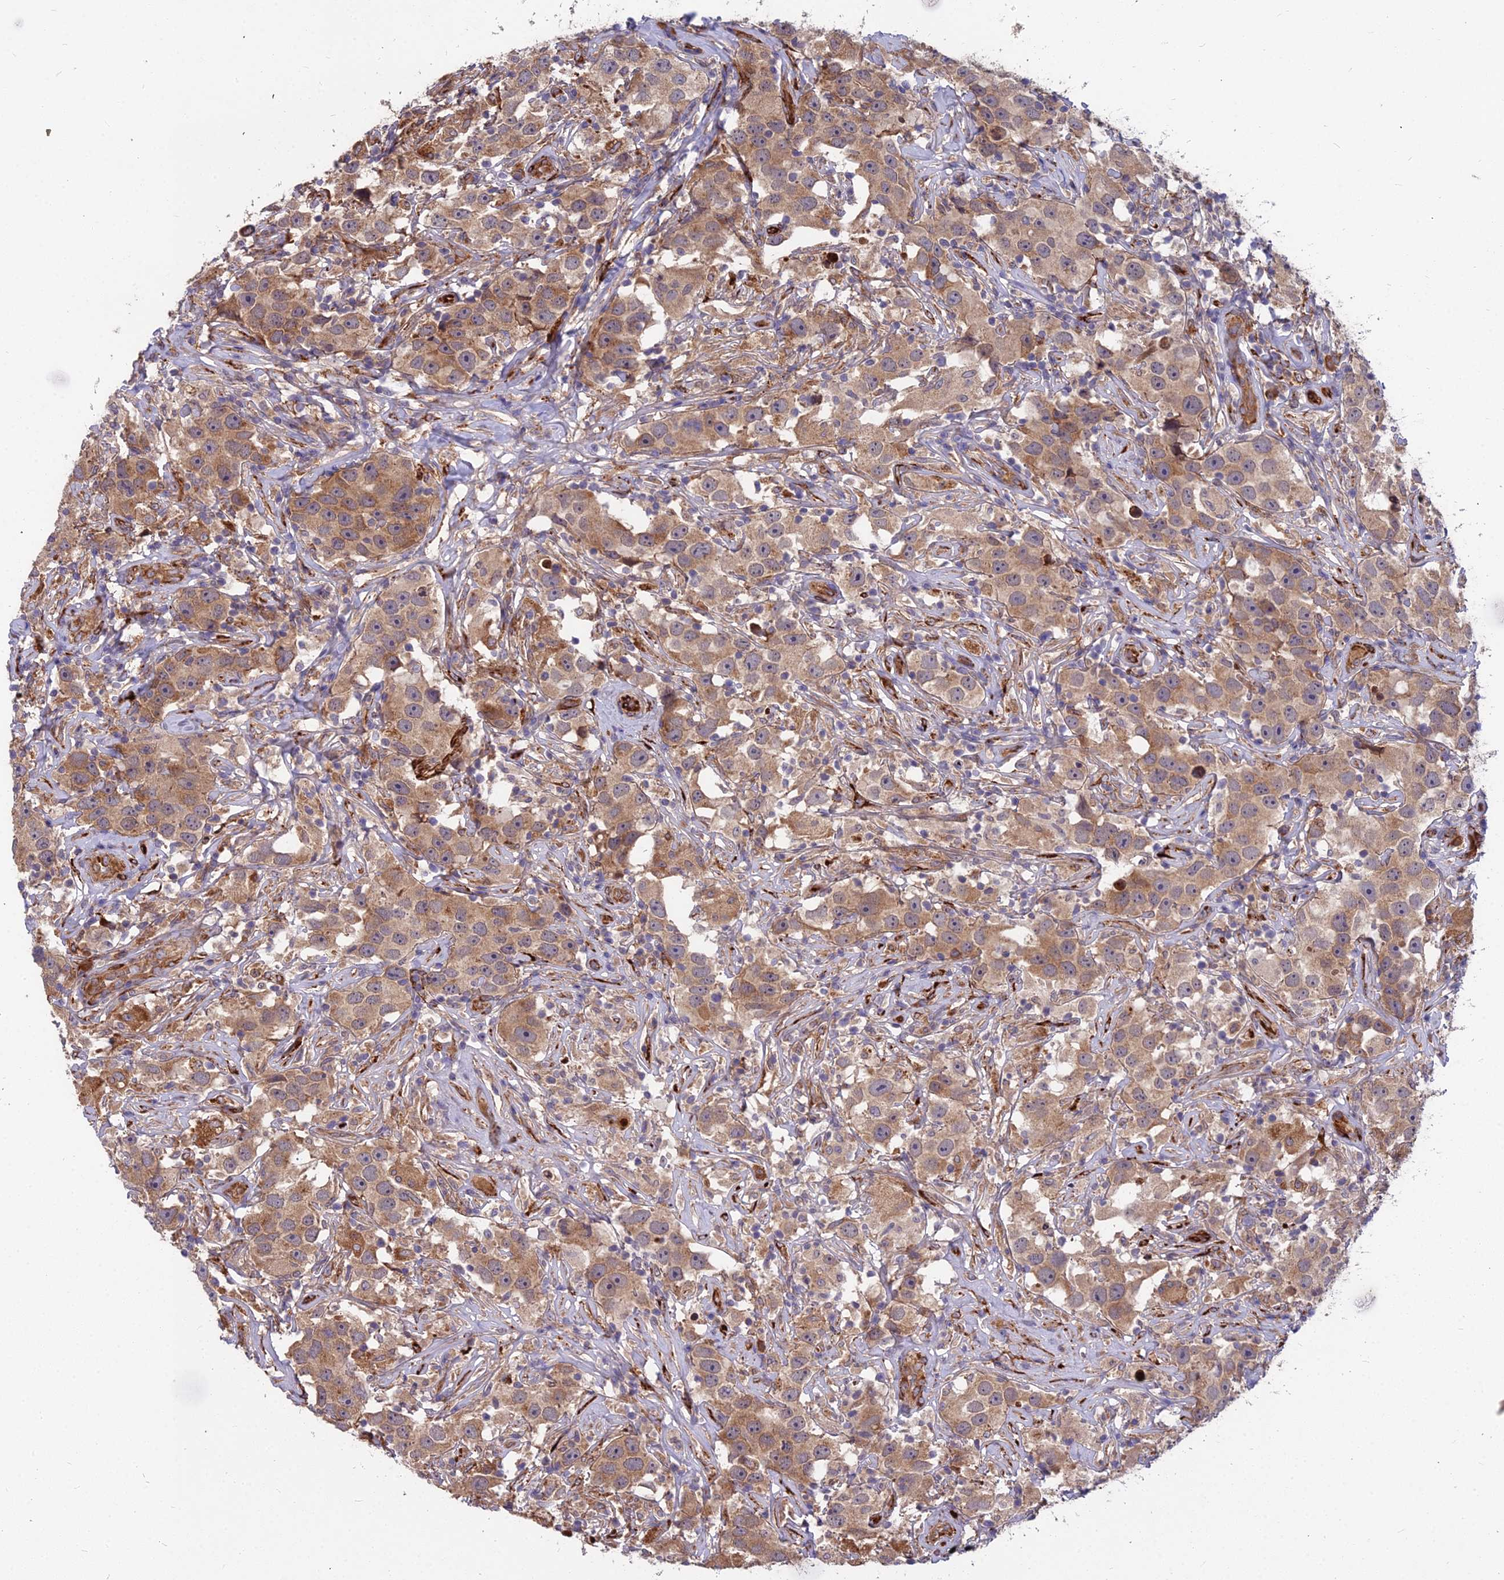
{"staining": {"intensity": "moderate", "quantity": ">75%", "location": "cytoplasmic/membranous"}, "tissue": "testis cancer", "cell_type": "Tumor cells", "image_type": "cancer", "snomed": [{"axis": "morphology", "description": "Seminoma, NOS"}, {"axis": "topography", "description": "Testis"}], "caption": "A micrograph of human seminoma (testis) stained for a protein shows moderate cytoplasmic/membranous brown staining in tumor cells.", "gene": "NDUFAF7", "patient": {"sex": "male", "age": 49}}